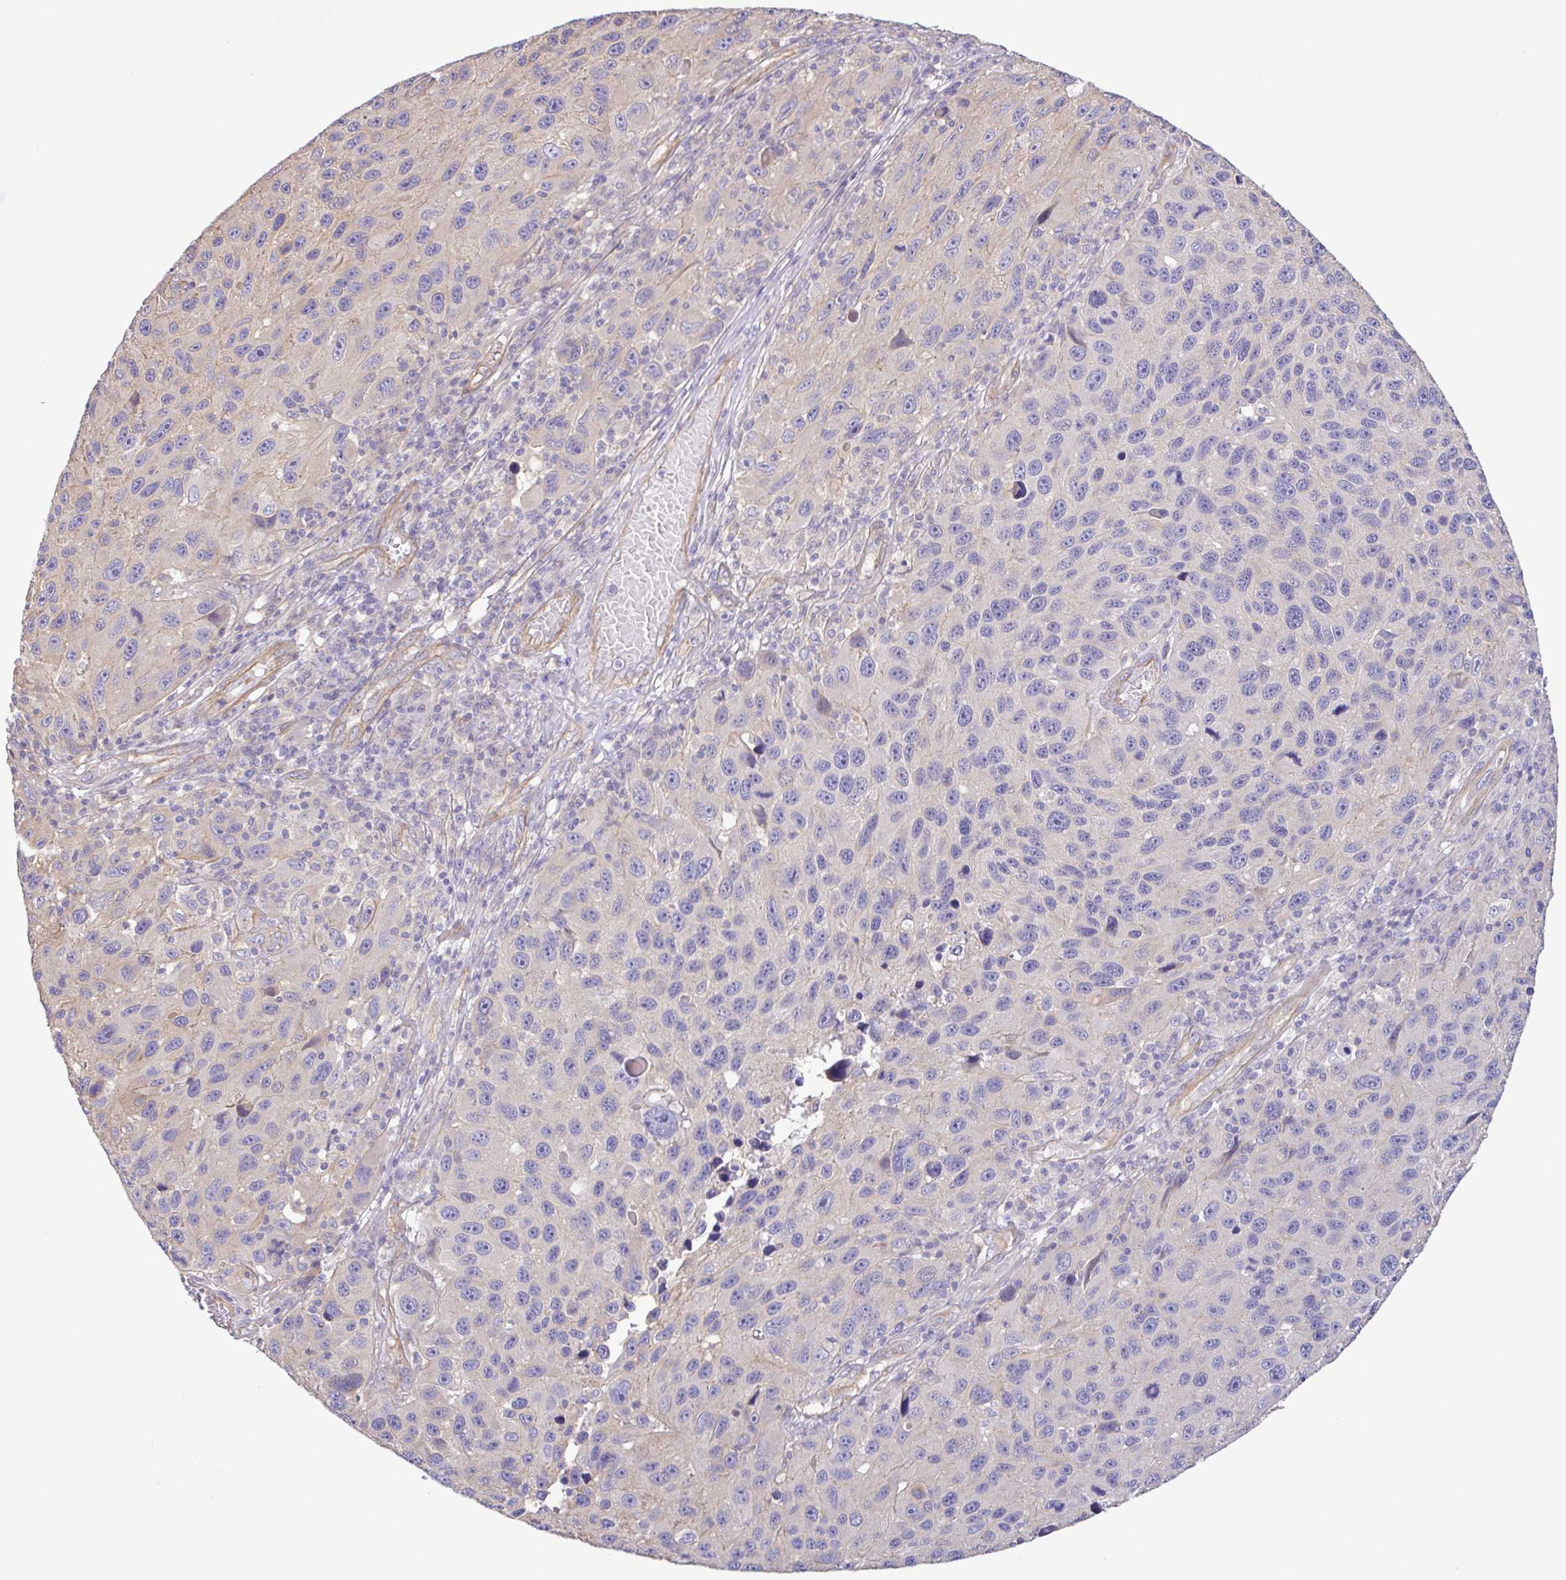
{"staining": {"intensity": "negative", "quantity": "none", "location": "none"}, "tissue": "melanoma", "cell_type": "Tumor cells", "image_type": "cancer", "snomed": [{"axis": "morphology", "description": "Malignant melanoma, NOS"}, {"axis": "topography", "description": "Skin"}], "caption": "High magnification brightfield microscopy of malignant melanoma stained with DAB (brown) and counterstained with hematoxylin (blue): tumor cells show no significant expression. (DAB IHC with hematoxylin counter stain).", "gene": "PLCD4", "patient": {"sex": "male", "age": 53}}